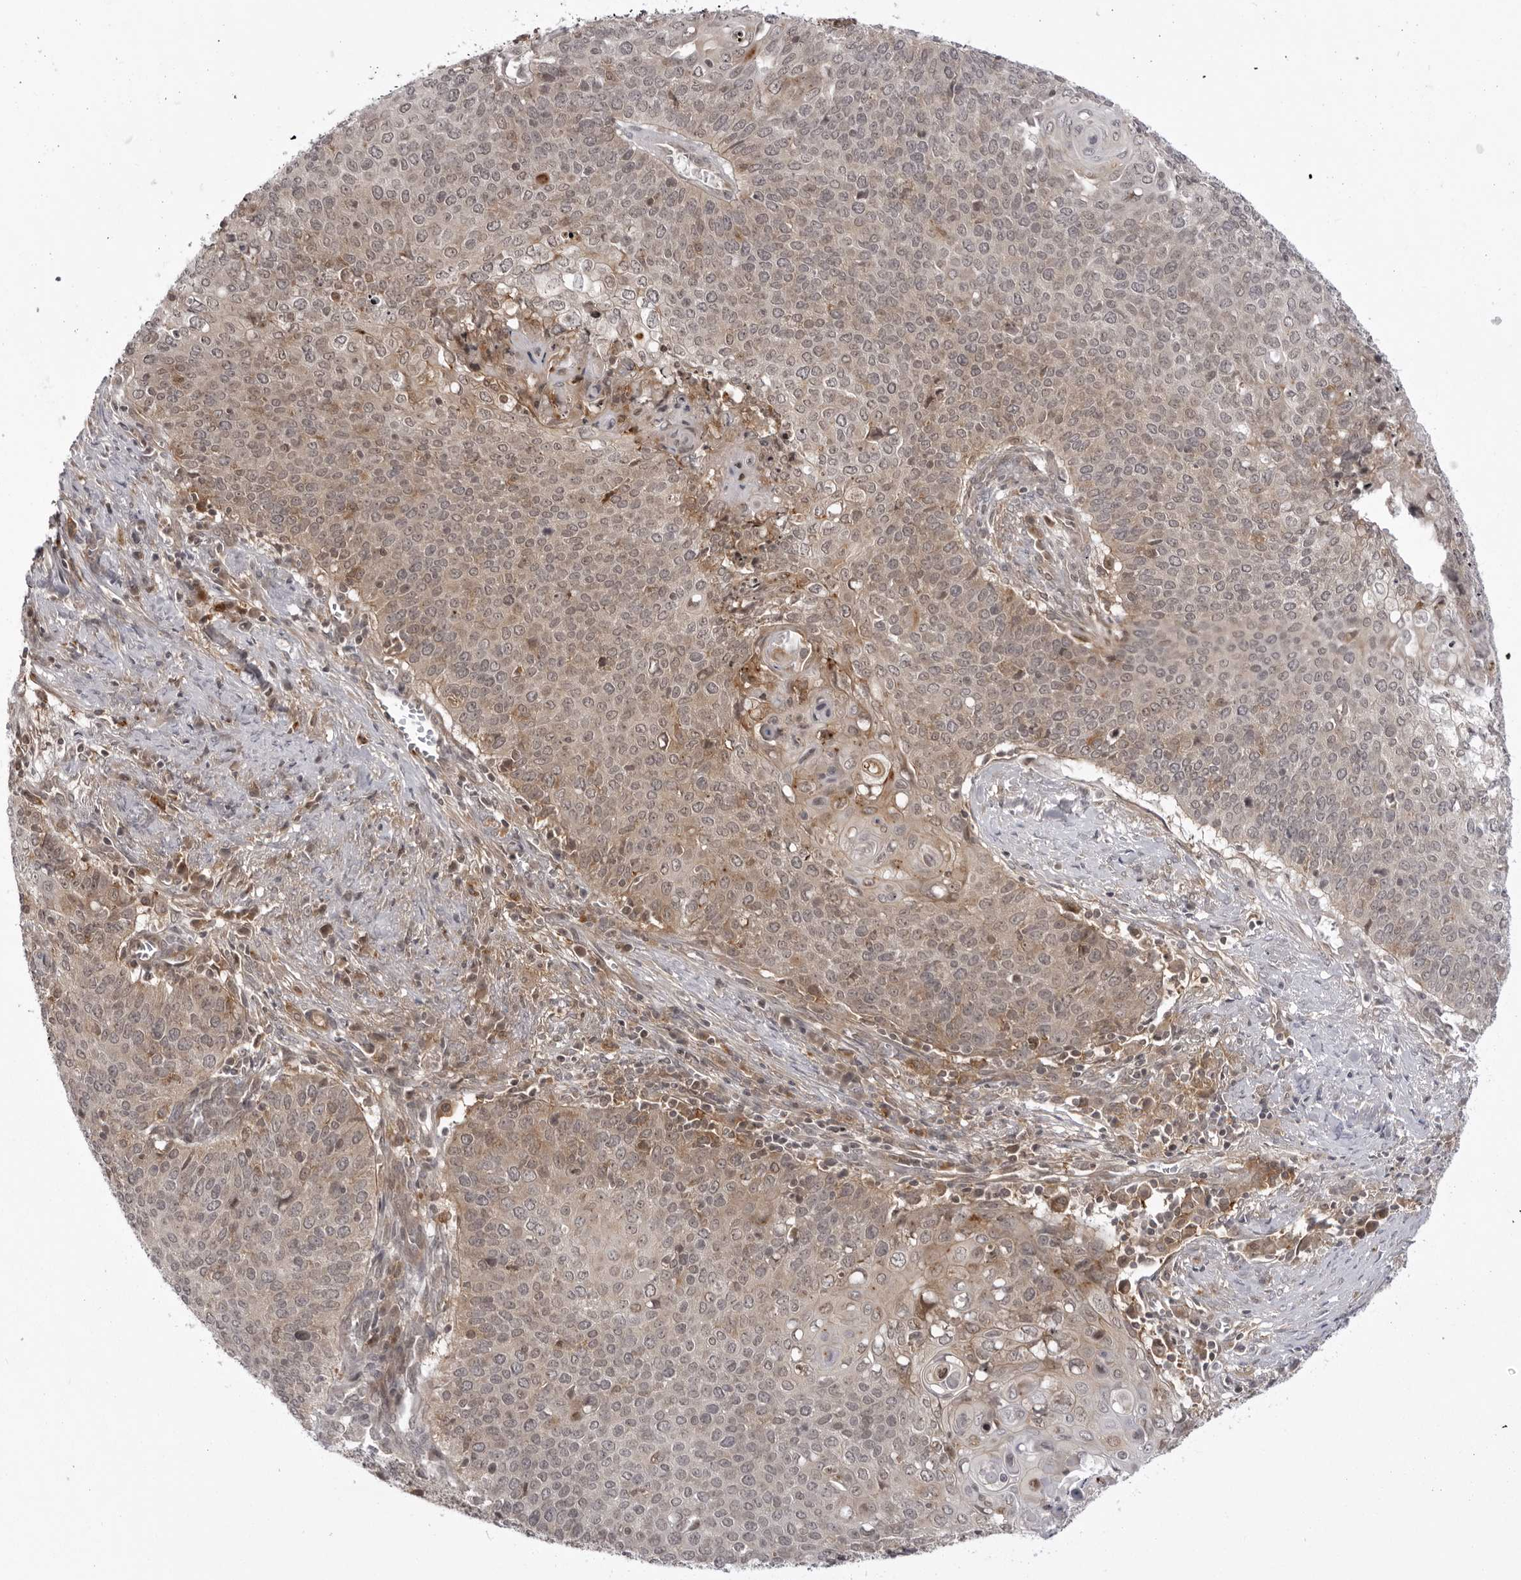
{"staining": {"intensity": "weak", "quantity": "<25%", "location": "cytoplasmic/membranous"}, "tissue": "cervical cancer", "cell_type": "Tumor cells", "image_type": "cancer", "snomed": [{"axis": "morphology", "description": "Squamous cell carcinoma, NOS"}, {"axis": "topography", "description": "Cervix"}], "caption": "A high-resolution image shows IHC staining of cervical cancer, which shows no significant staining in tumor cells. (Stains: DAB immunohistochemistry (IHC) with hematoxylin counter stain, Microscopy: brightfield microscopy at high magnification).", "gene": "USP43", "patient": {"sex": "female", "age": 39}}